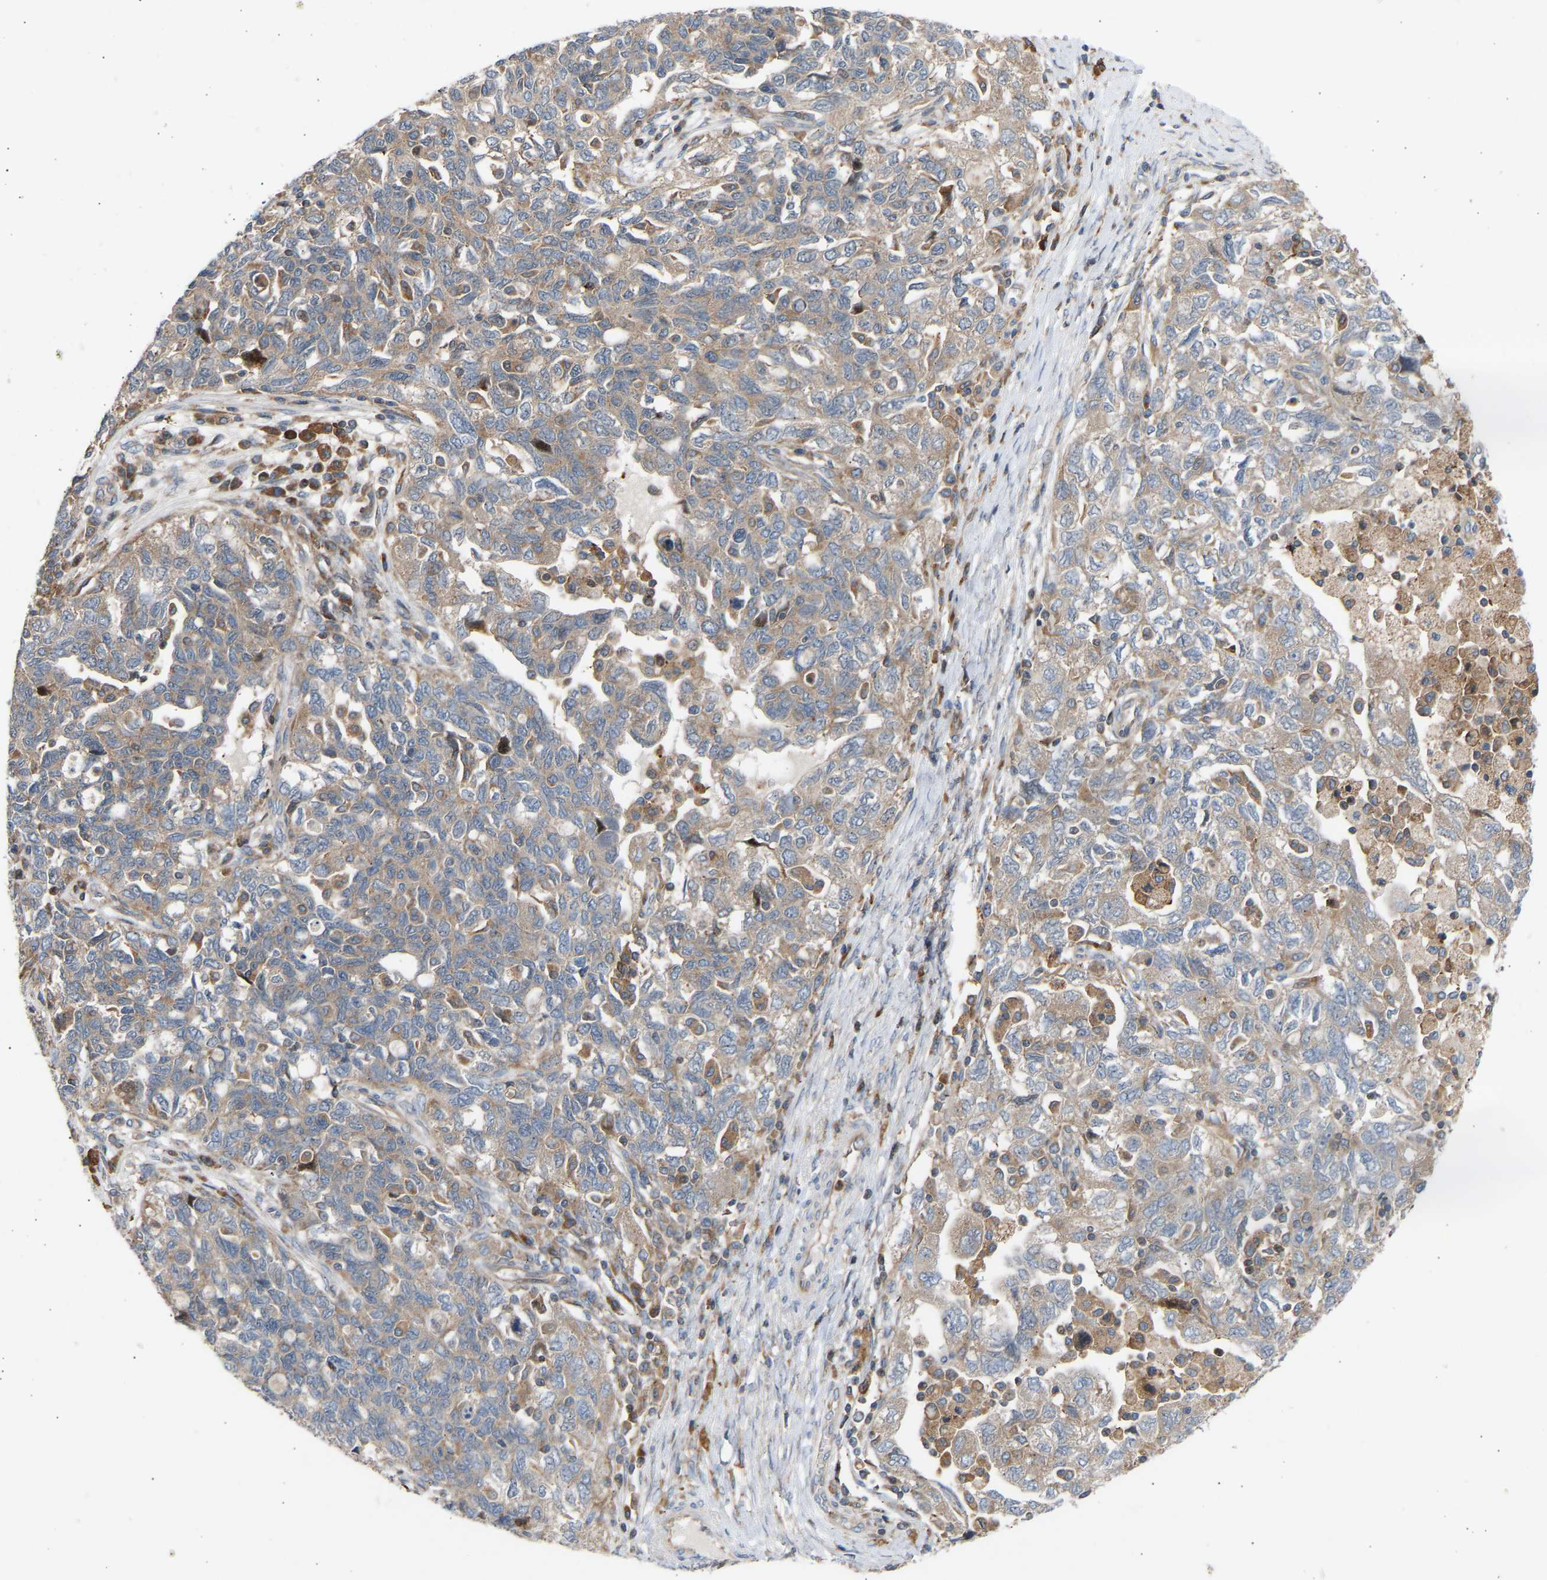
{"staining": {"intensity": "weak", "quantity": ">75%", "location": "cytoplasmic/membranous"}, "tissue": "ovarian cancer", "cell_type": "Tumor cells", "image_type": "cancer", "snomed": [{"axis": "morphology", "description": "Carcinoma, NOS"}, {"axis": "morphology", "description": "Cystadenocarcinoma, serous, NOS"}, {"axis": "topography", "description": "Ovary"}], "caption": "Immunohistochemical staining of ovarian cancer displays low levels of weak cytoplasmic/membranous protein expression in approximately >75% of tumor cells. Nuclei are stained in blue.", "gene": "GCN1", "patient": {"sex": "female", "age": 69}}